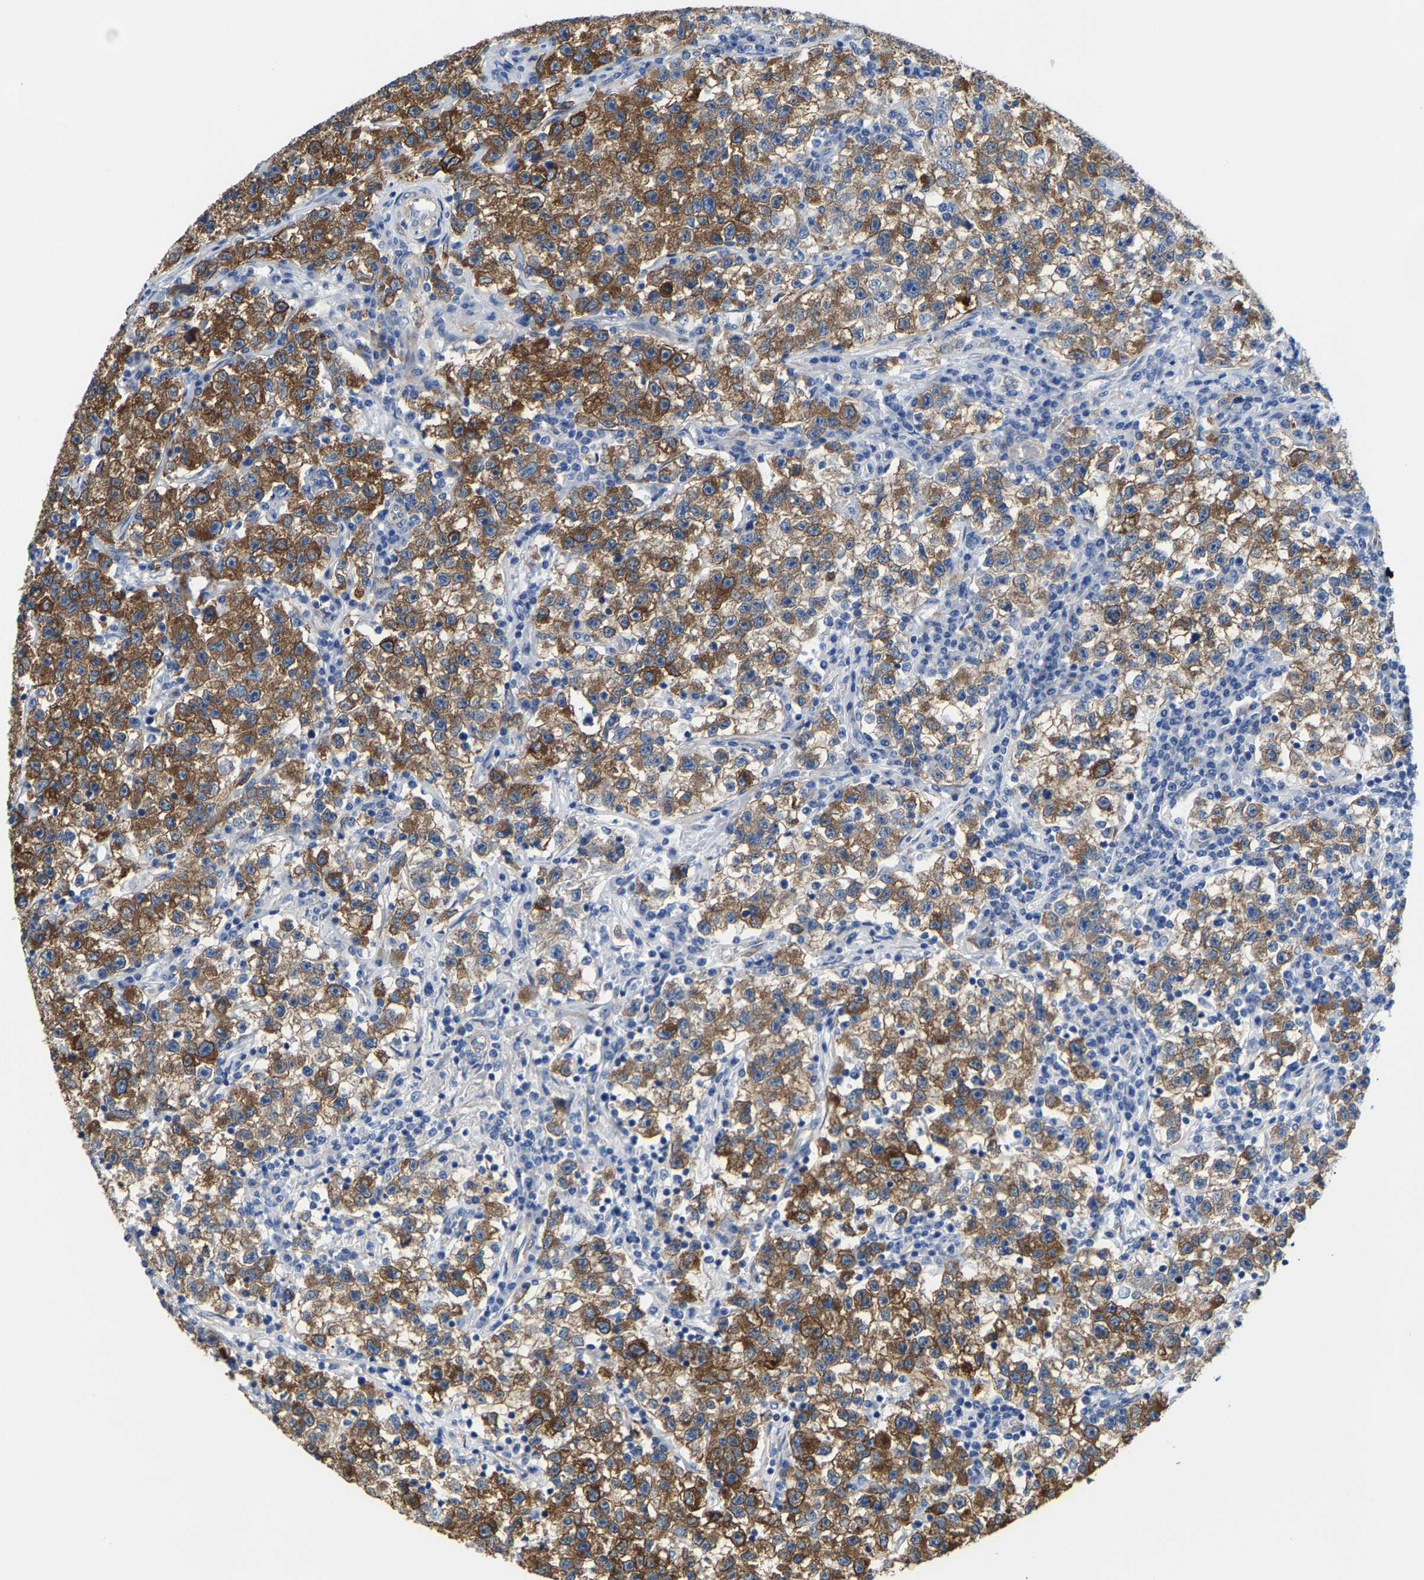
{"staining": {"intensity": "moderate", "quantity": ">75%", "location": "cytoplasmic/membranous"}, "tissue": "testis cancer", "cell_type": "Tumor cells", "image_type": "cancer", "snomed": [{"axis": "morphology", "description": "Seminoma, NOS"}, {"axis": "topography", "description": "Testis"}], "caption": "Immunohistochemistry of human testis seminoma reveals medium levels of moderate cytoplasmic/membranous expression in about >75% of tumor cells.", "gene": "DSCAM", "patient": {"sex": "male", "age": 22}}